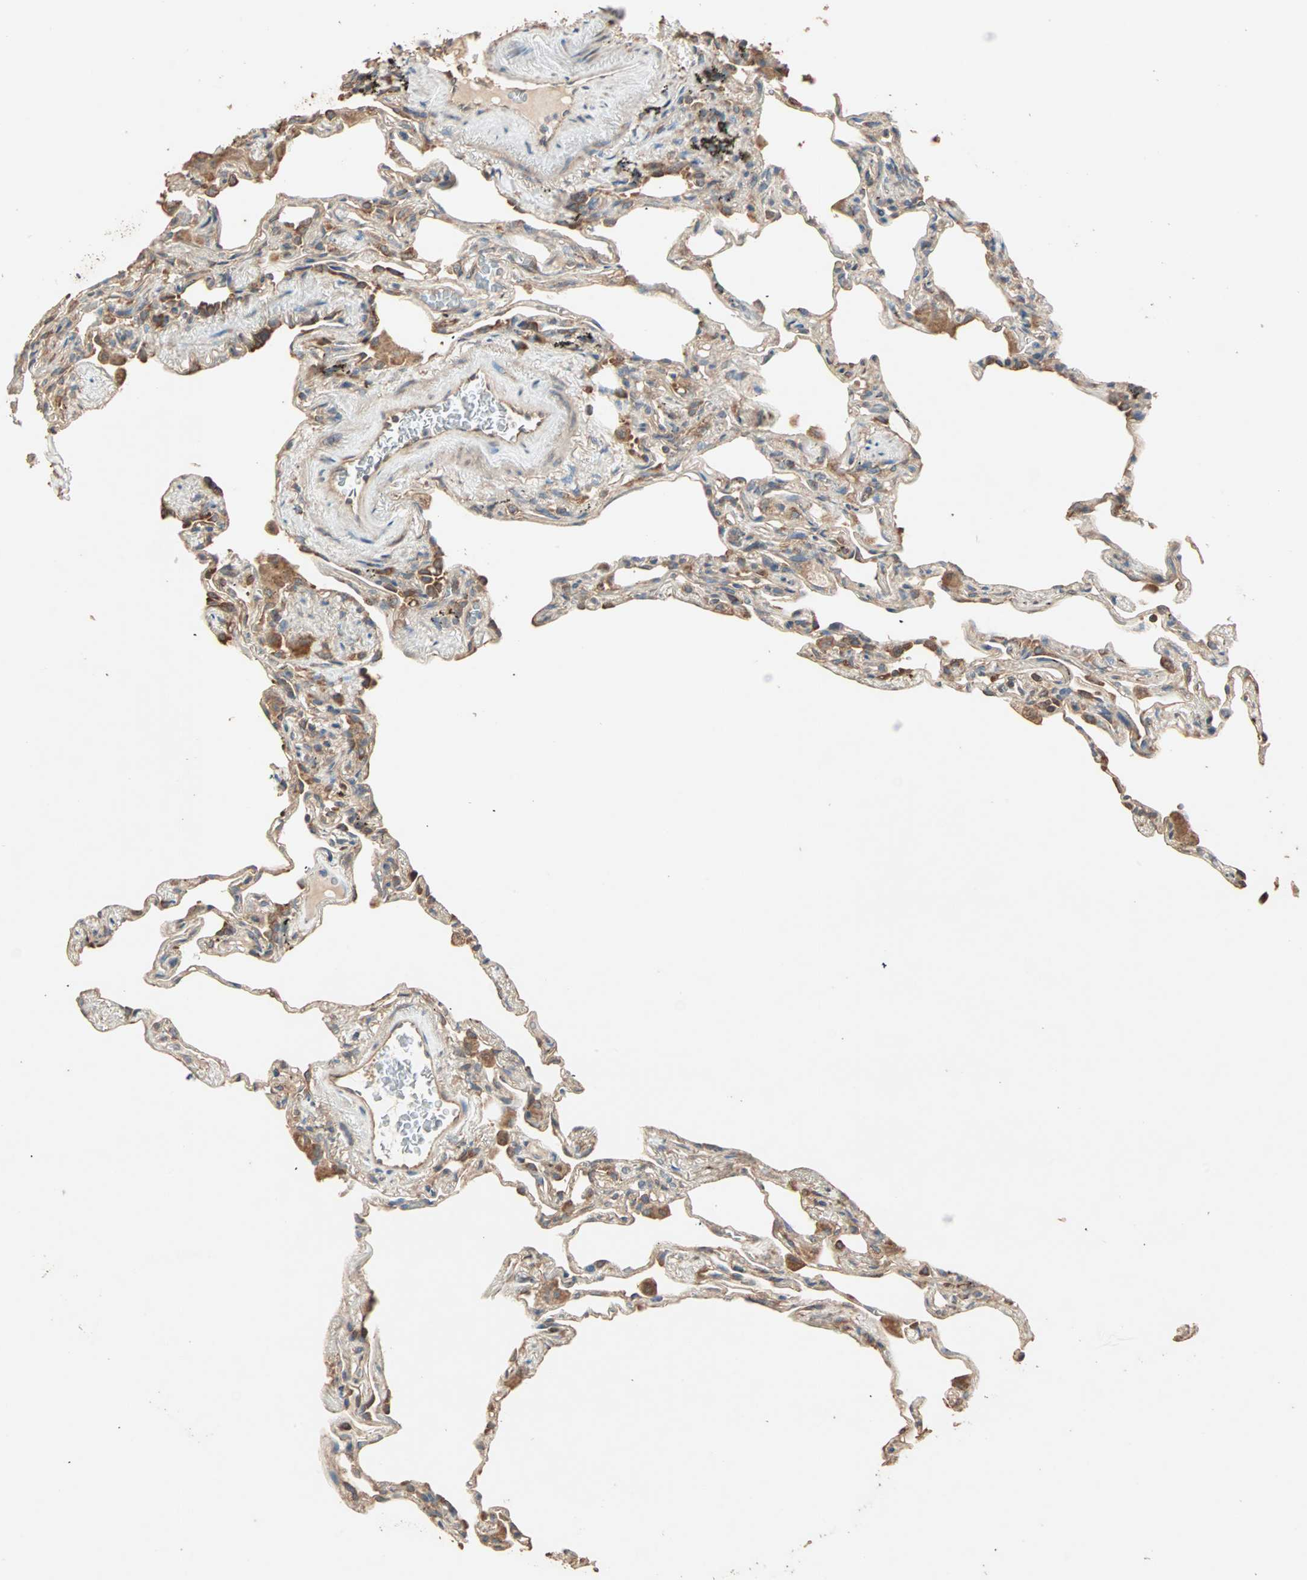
{"staining": {"intensity": "moderate", "quantity": ">75%", "location": "cytoplasmic/membranous"}, "tissue": "lung", "cell_type": "Alveolar cells", "image_type": "normal", "snomed": [{"axis": "morphology", "description": "Normal tissue, NOS"}, {"axis": "morphology", "description": "Inflammation, NOS"}, {"axis": "topography", "description": "Lung"}], "caption": "Alveolar cells exhibit medium levels of moderate cytoplasmic/membranous staining in about >75% of cells in normal lung. (DAB = brown stain, brightfield microscopy at high magnification).", "gene": "EIF4G2", "patient": {"sex": "male", "age": 69}}